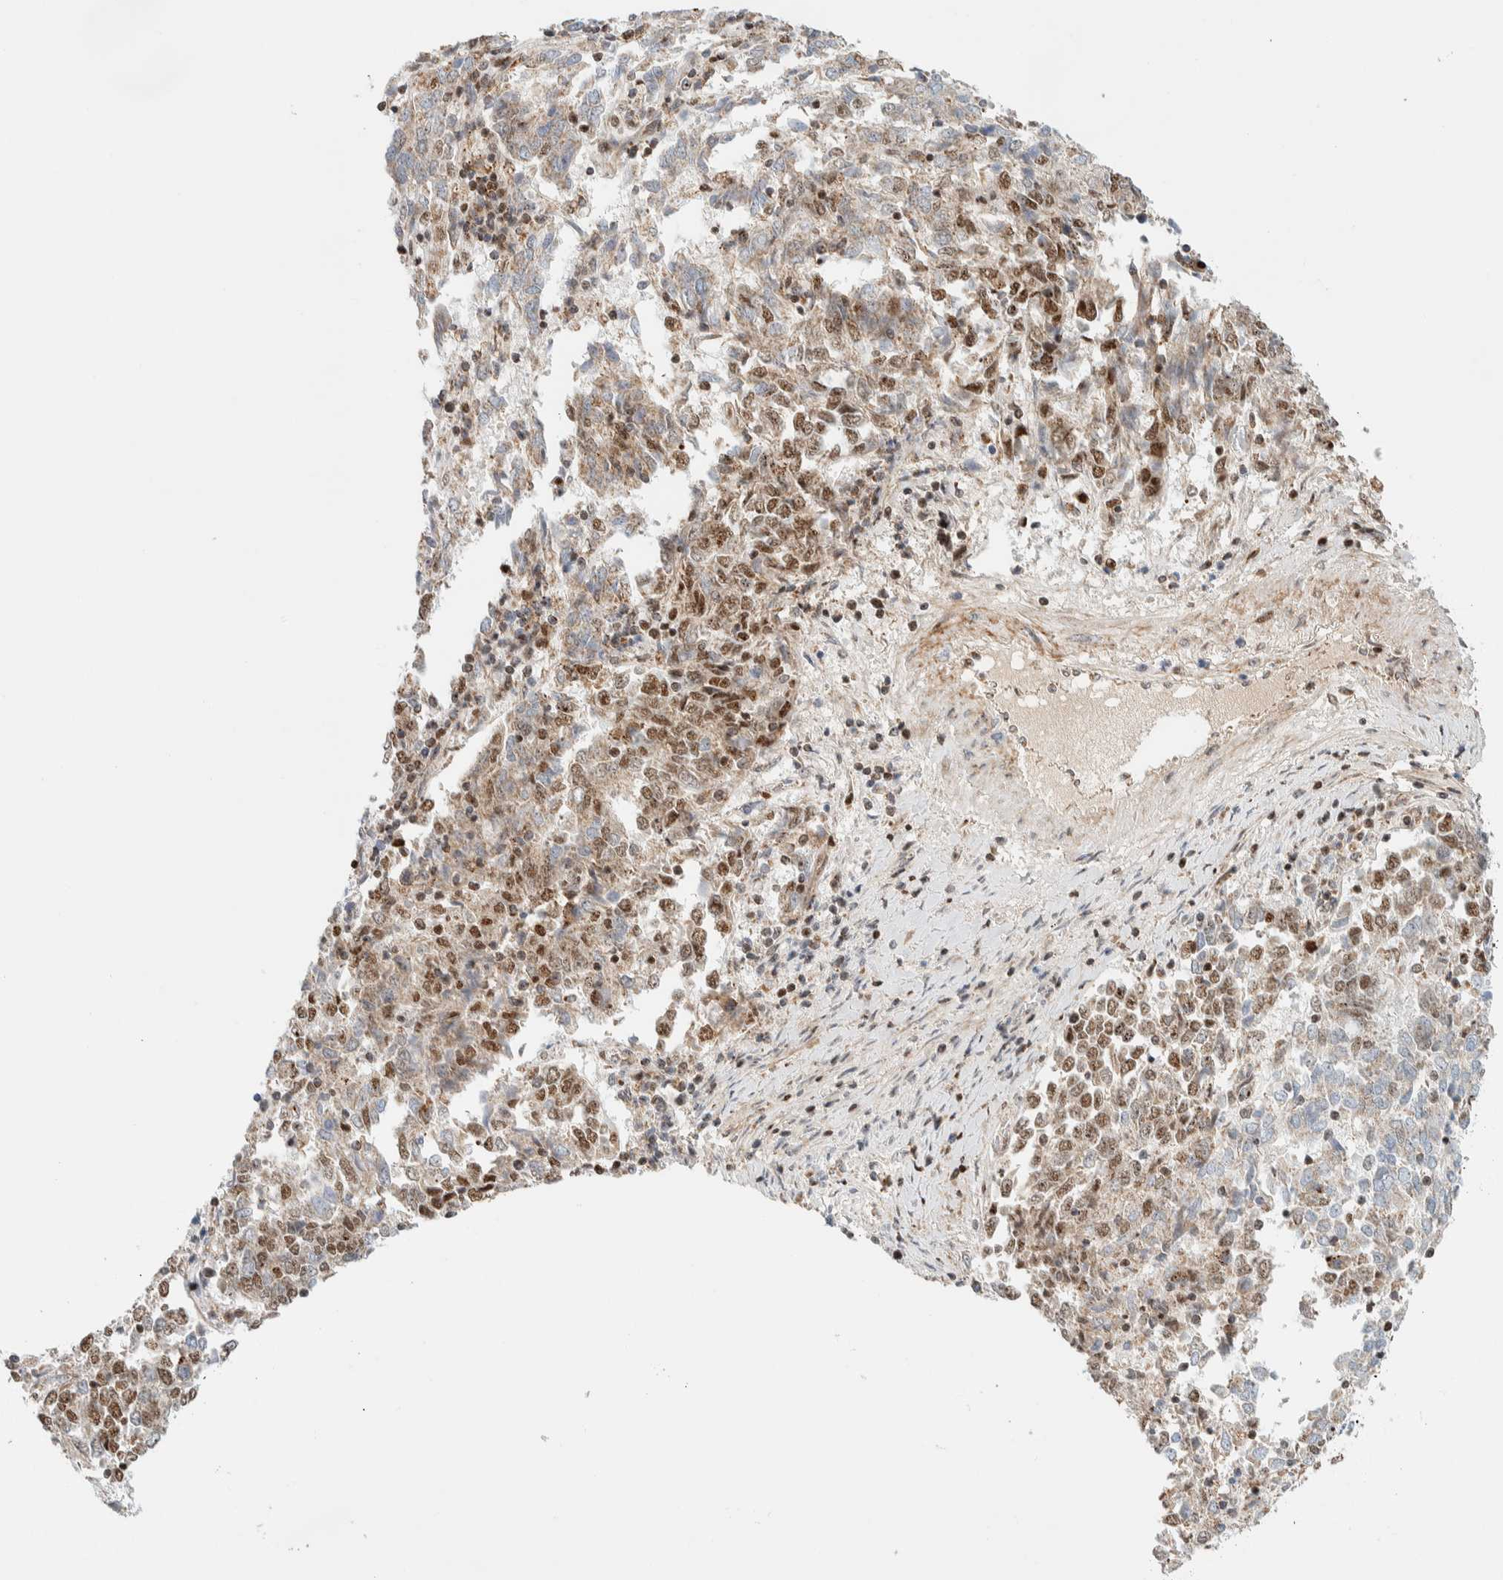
{"staining": {"intensity": "moderate", "quantity": "25%-75%", "location": "cytoplasmic/membranous,nuclear"}, "tissue": "endometrial cancer", "cell_type": "Tumor cells", "image_type": "cancer", "snomed": [{"axis": "morphology", "description": "Adenocarcinoma, NOS"}, {"axis": "topography", "description": "Endometrium"}], "caption": "The image demonstrates staining of adenocarcinoma (endometrial), revealing moderate cytoplasmic/membranous and nuclear protein staining (brown color) within tumor cells. Immunohistochemistry stains the protein of interest in brown and the nuclei are stained blue.", "gene": "TSPAN32", "patient": {"sex": "female", "age": 80}}